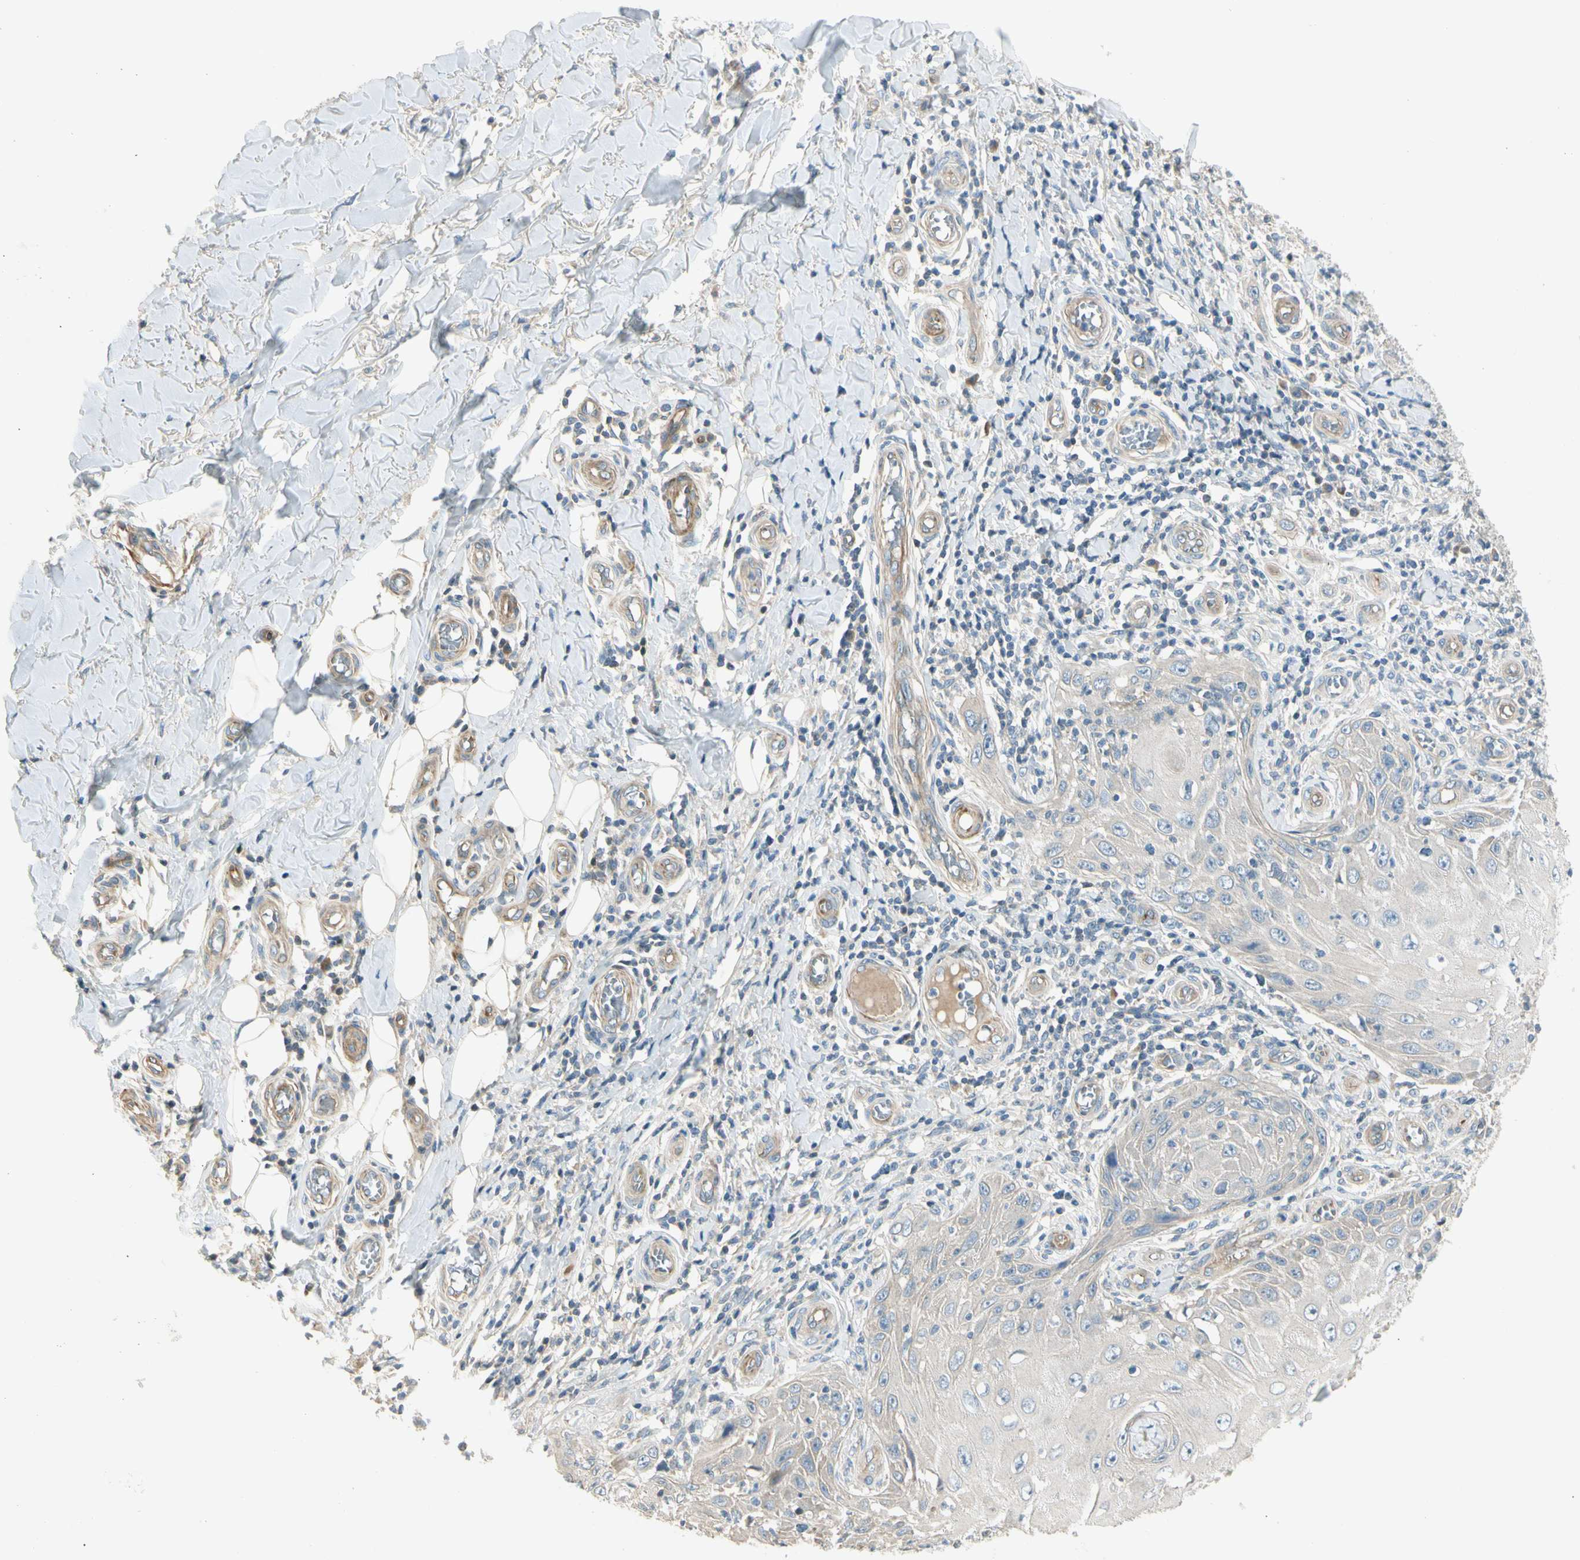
{"staining": {"intensity": "negative", "quantity": "none", "location": "none"}, "tissue": "skin cancer", "cell_type": "Tumor cells", "image_type": "cancer", "snomed": [{"axis": "morphology", "description": "Squamous cell carcinoma, NOS"}, {"axis": "topography", "description": "Skin"}], "caption": "DAB immunohistochemical staining of skin cancer demonstrates no significant expression in tumor cells.", "gene": "ADGRA3", "patient": {"sex": "female", "age": 73}}